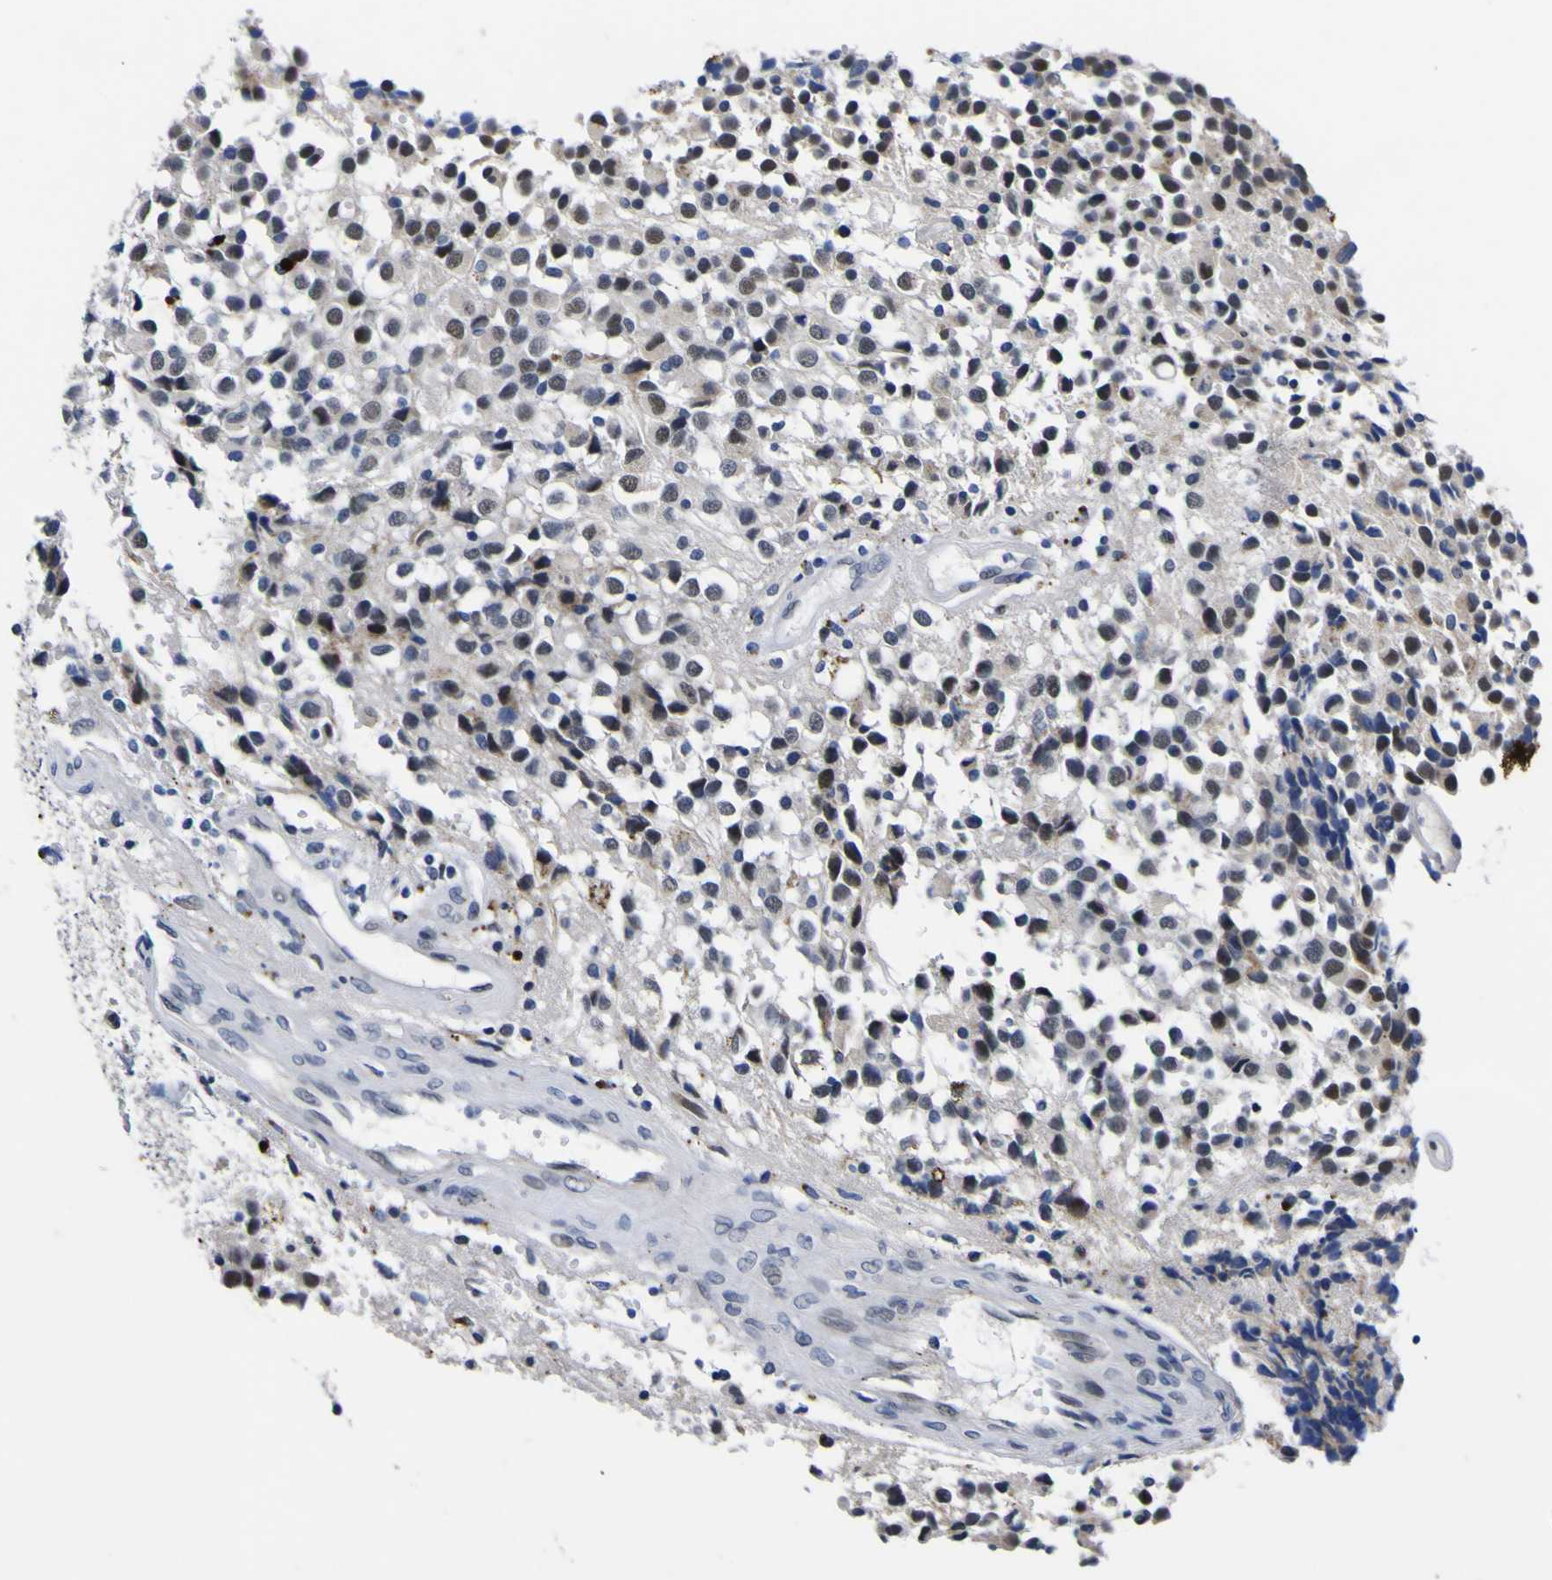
{"staining": {"intensity": "moderate", "quantity": "25%-75%", "location": "nuclear"}, "tissue": "glioma", "cell_type": "Tumor cells", "image_type": "cancer", "snomed": [{"axis": "morphology", "description": "Glioma, malignant, High grade"}, {"axis": "topography", "description": "Brain"}], "caption": "A high-resolution photomicrograph shows immunohistochemistry (IHC) staining of glioma, which demonstrates moderate nuclear staining in about 25%-75% of tumor cells. Nuclei are stained in blue.", "gene": "IGFLR1", "patient": {"sex": "male", "age": 32}}